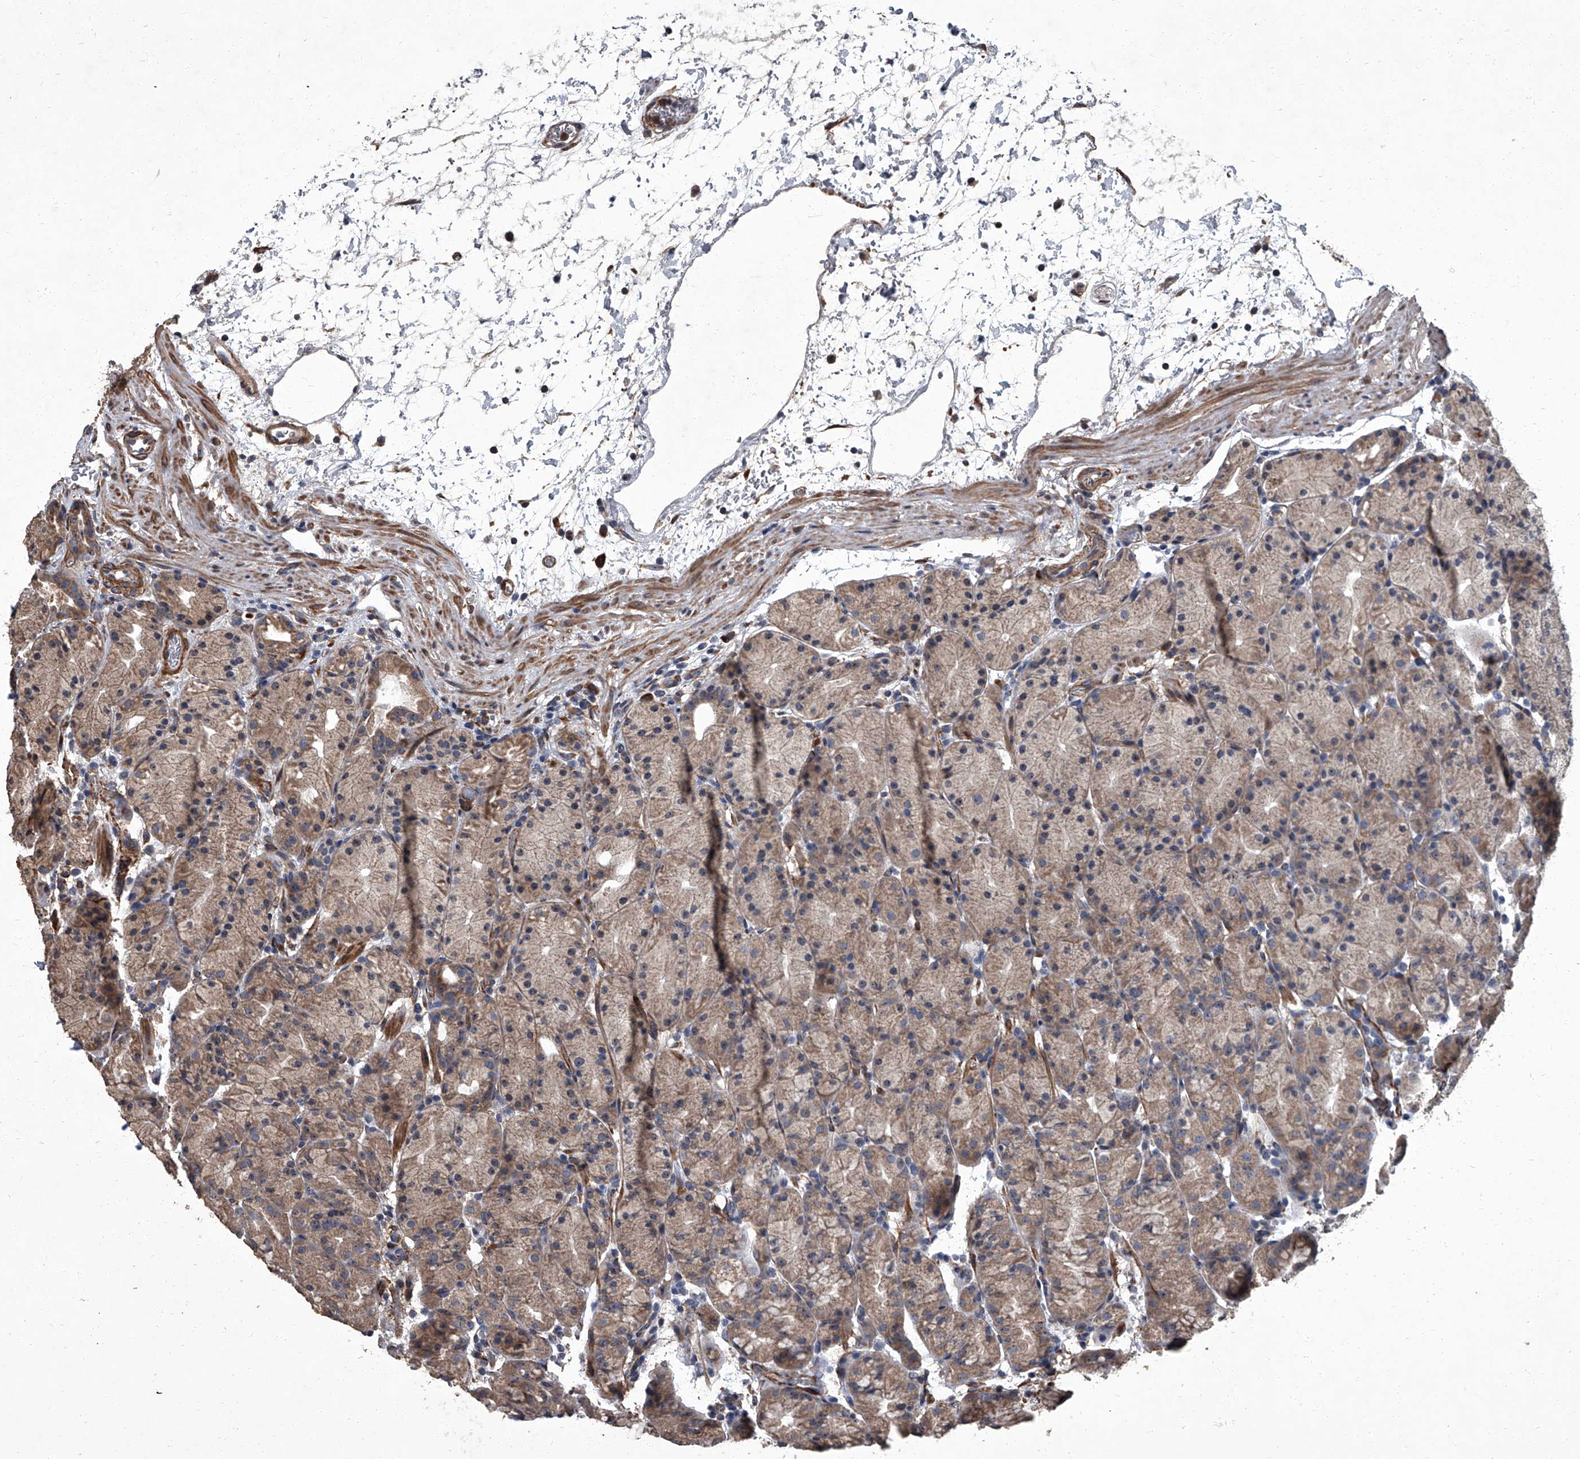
{"staining": {"intensity": "moderate", "quantity": ">75%", "location": "cytoplasmic/membranous"}, "tissue": "stomach", "cell_type": "Glandular cells", "image_type": "normal", "snomed": [{"axis": "morphology", "description": "Normal tissue, NOS"}, {"axis": "topography", "description": "Stomach, upper"}], "caption": "Moderate cytoplasmic/membranous expression is identified in approximately >75% of glandular cells in benign stomach.", "gene": "SIRT4", "patient": {"sex": "male", "age": 48}}